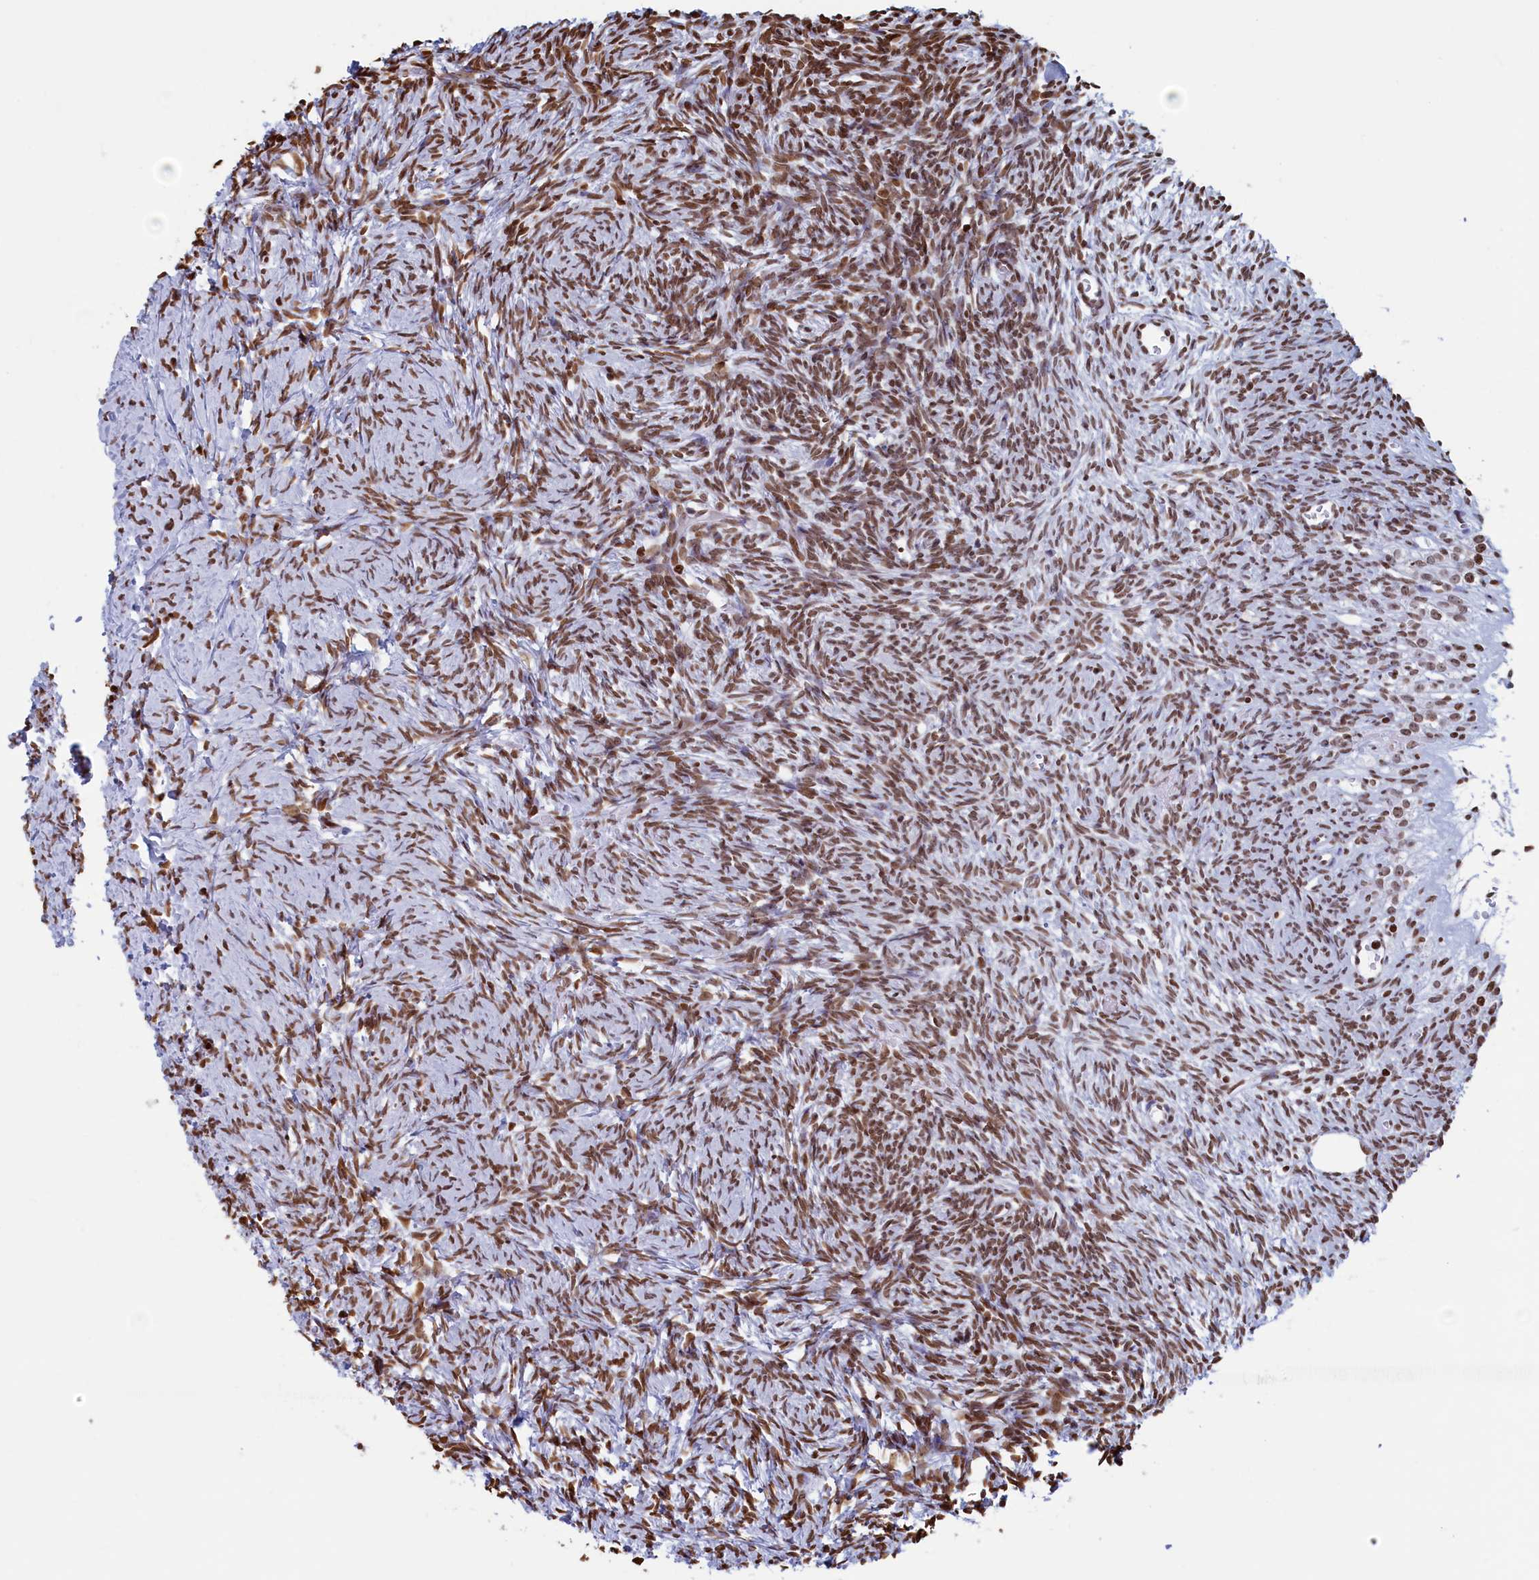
{"staining": {"intensity": "moderate", "quantity": ">75%", "location": "nuclear"}, "tissue": "ovary", "cell_type": "Ovarian stroma cells", "image_type": "normal", "snomed": [{"axis": "morphology", "description": "Normal tissue, NOS"}, {"axis": "topography", "description": "Ovary"}], "caption": "This photomicrograph reveals immunohistochemistry staining of unremarkable human ovary, with medium moderate nuclear expression in about >75% of ovarian stroma cells.", "gene": "APOBEC3A", "patient": {"sex": "female", "age": 39}}